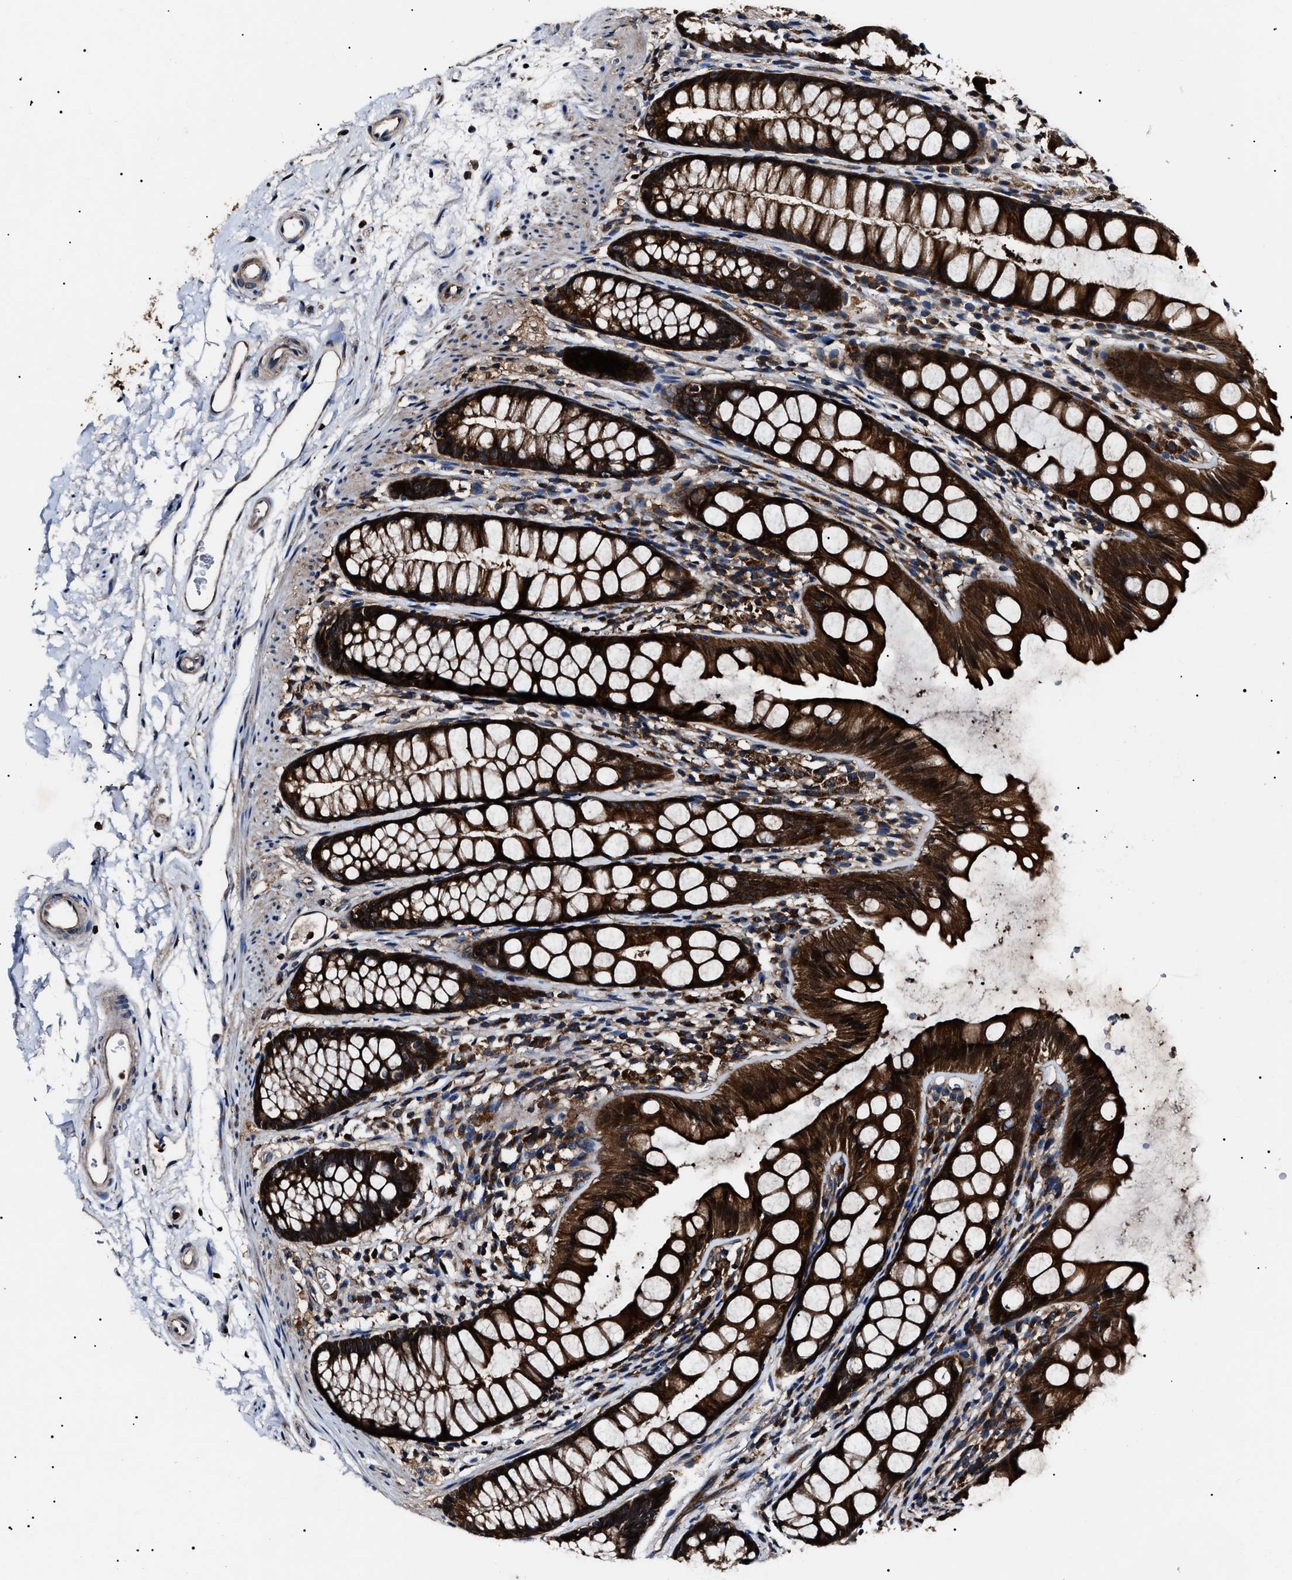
{"staining": {"intensity": "strong", "quantity": ">75%", "location": "cytoplasmic/membranous"}, "tissue": "rectum", "cell_type": "Glandular cells", "image_type": "normal", "snomed": [{"axis": "morphology", "description": "Normal tissue, NOS"}, {"axis": "topography", "description": "Rectum"}], "caption": "A brown stain shows strong cytoplasmic/membranous expression of a protein in glandular cells of benign human rectum.", "gene": "CCT8", "patient": {"sex": "female", "age": 65}}